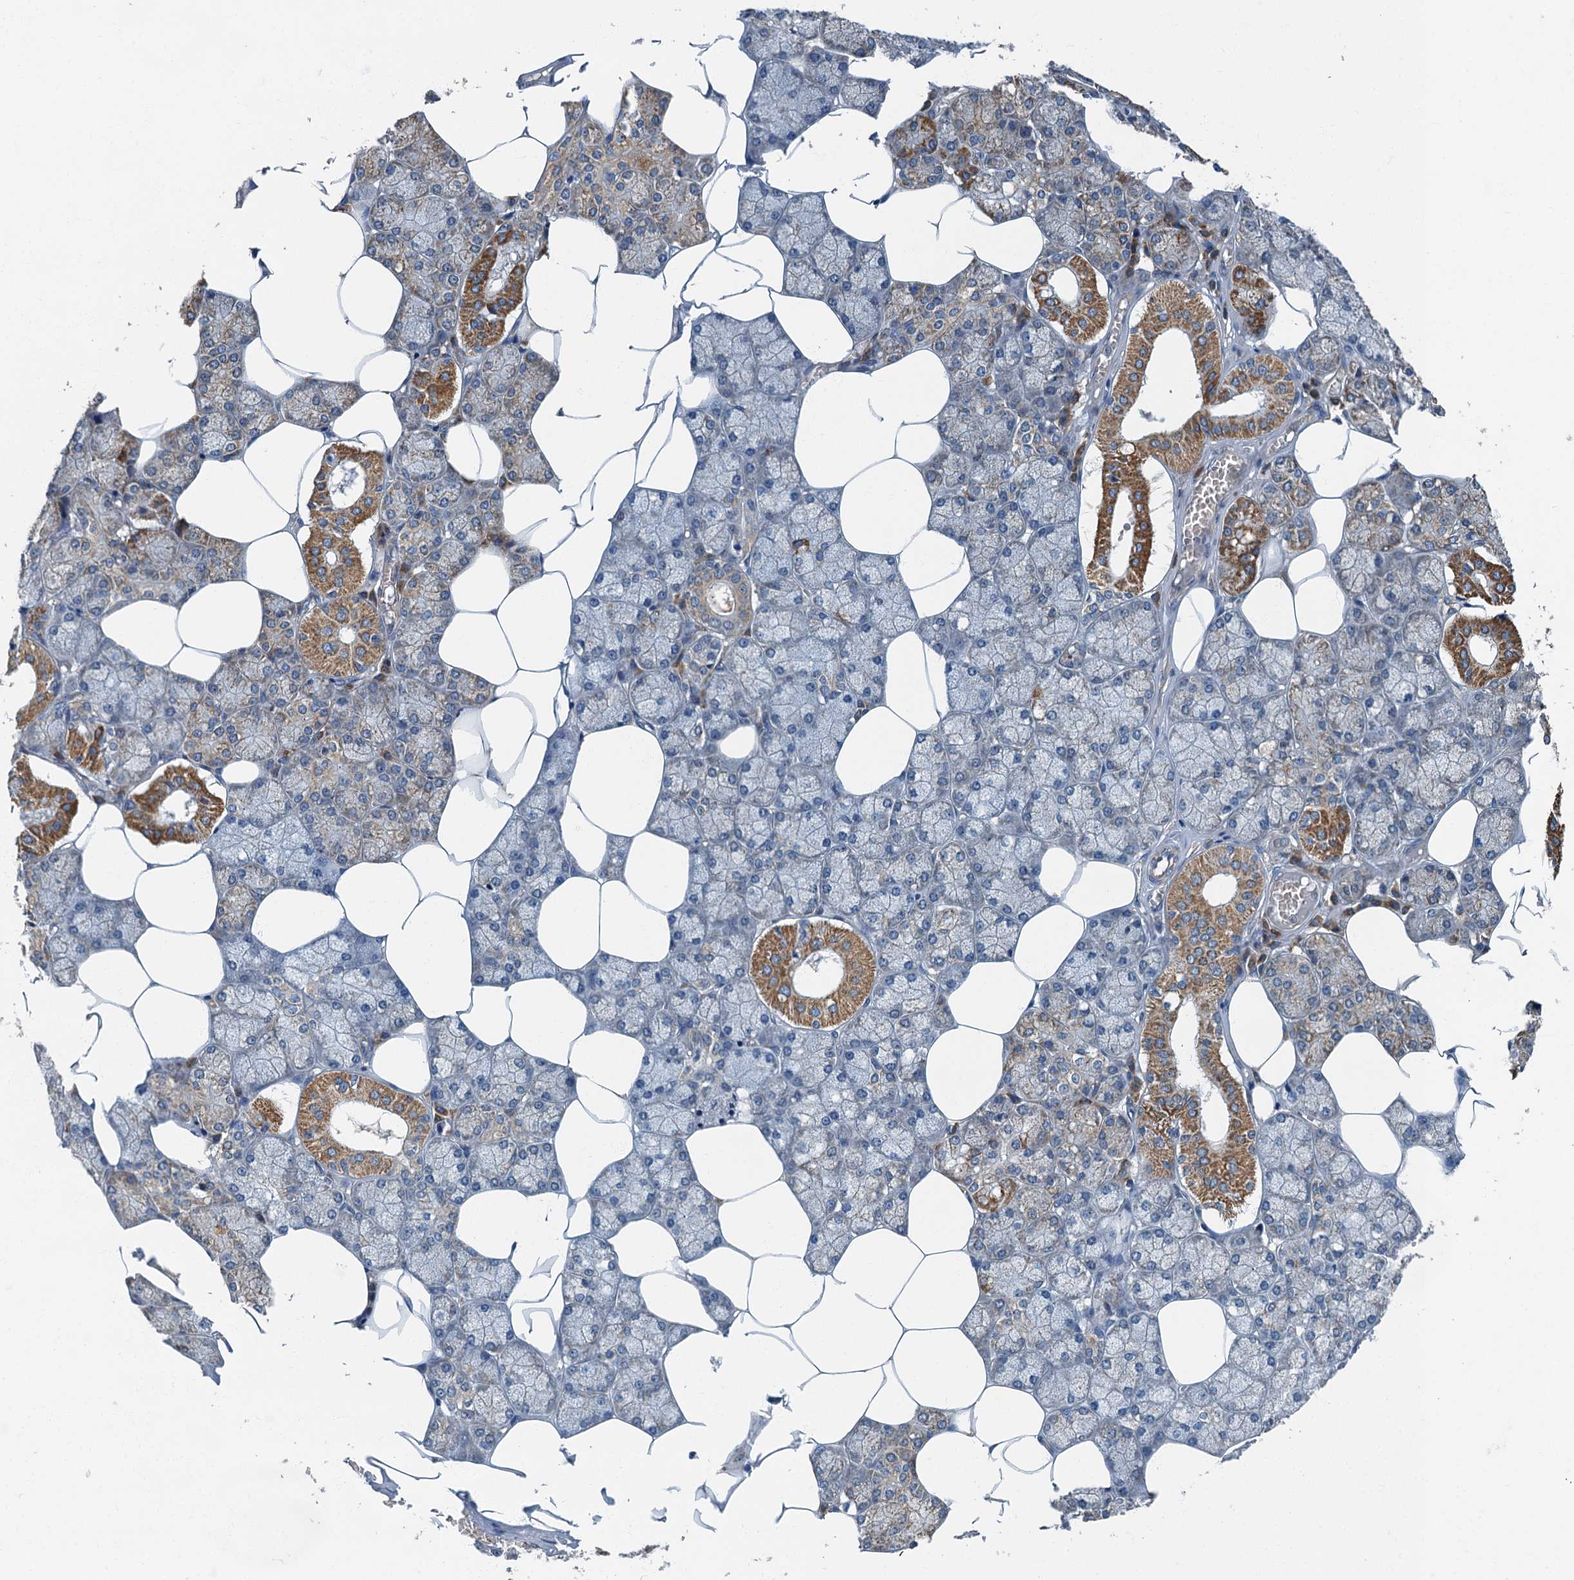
{"staining": {"intensity": "moderate", "quantity": "25%-75%", "location": "cytoplasmic/membranous"}, "tissue": "salivary gland", "cell_type": "Glandular cells", "image_type": "normal", "snomed": [{"axis": "morphology", "description": "Normal tissue, NOS"}, {"axis": "topography", "description": "Salivary gland"}], "caption": "IHC (DAB) staining of normal human salivary gland exhibits moderate cytoplasmic/membranous protein staining in approximately 25%-75% of glandular cells. The staining is performed using DAB brown chromogen to label protein expression. The nuclei are counter-stained blue using hematoxylin.", "gene": "DDX49", "patient": {"sex": "male", "age": 62}}